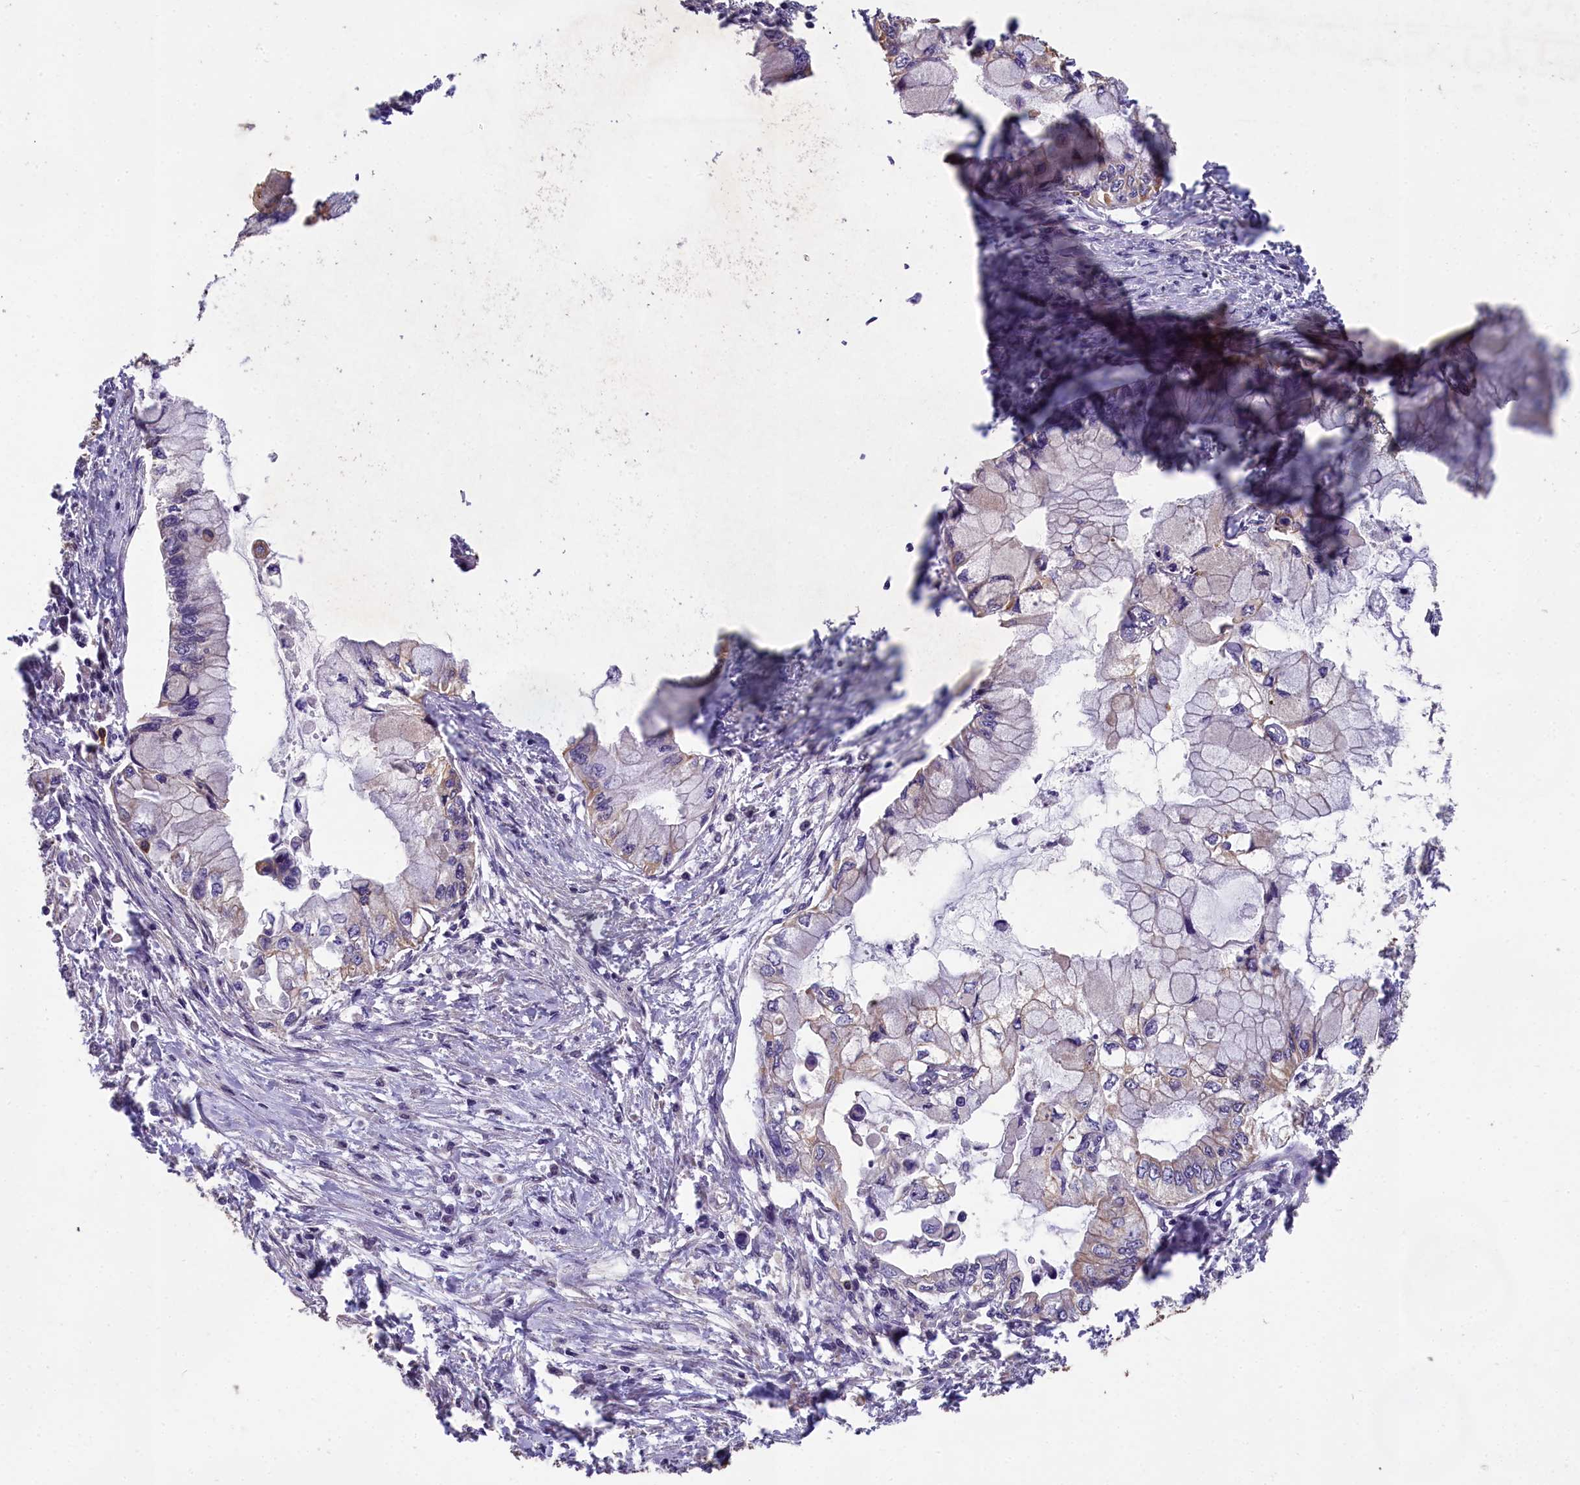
{"staining": {"intensity": "negative", "quantity": "none", "location": "none"}, "tissue": "pancreatic cancer", "cell_type": "Tumor cells", "image_type": "cancer", "snomed": [{"axis": "morphology", "description": "Adenocarcinoma, NOS"}, {"axis": "topography", "description": "Pancreas"}], "caption": "Immunohistochemistry (IHC) photomicrograph of neoplastic tissue: human pancreatic adenocarcinoma stained with DAB (3,3'-diaminobenzidine) reveals no significant protein positivity in tumor cells.", "gene": "CHD9", "patient": {"sex": "male", "age": 48}}